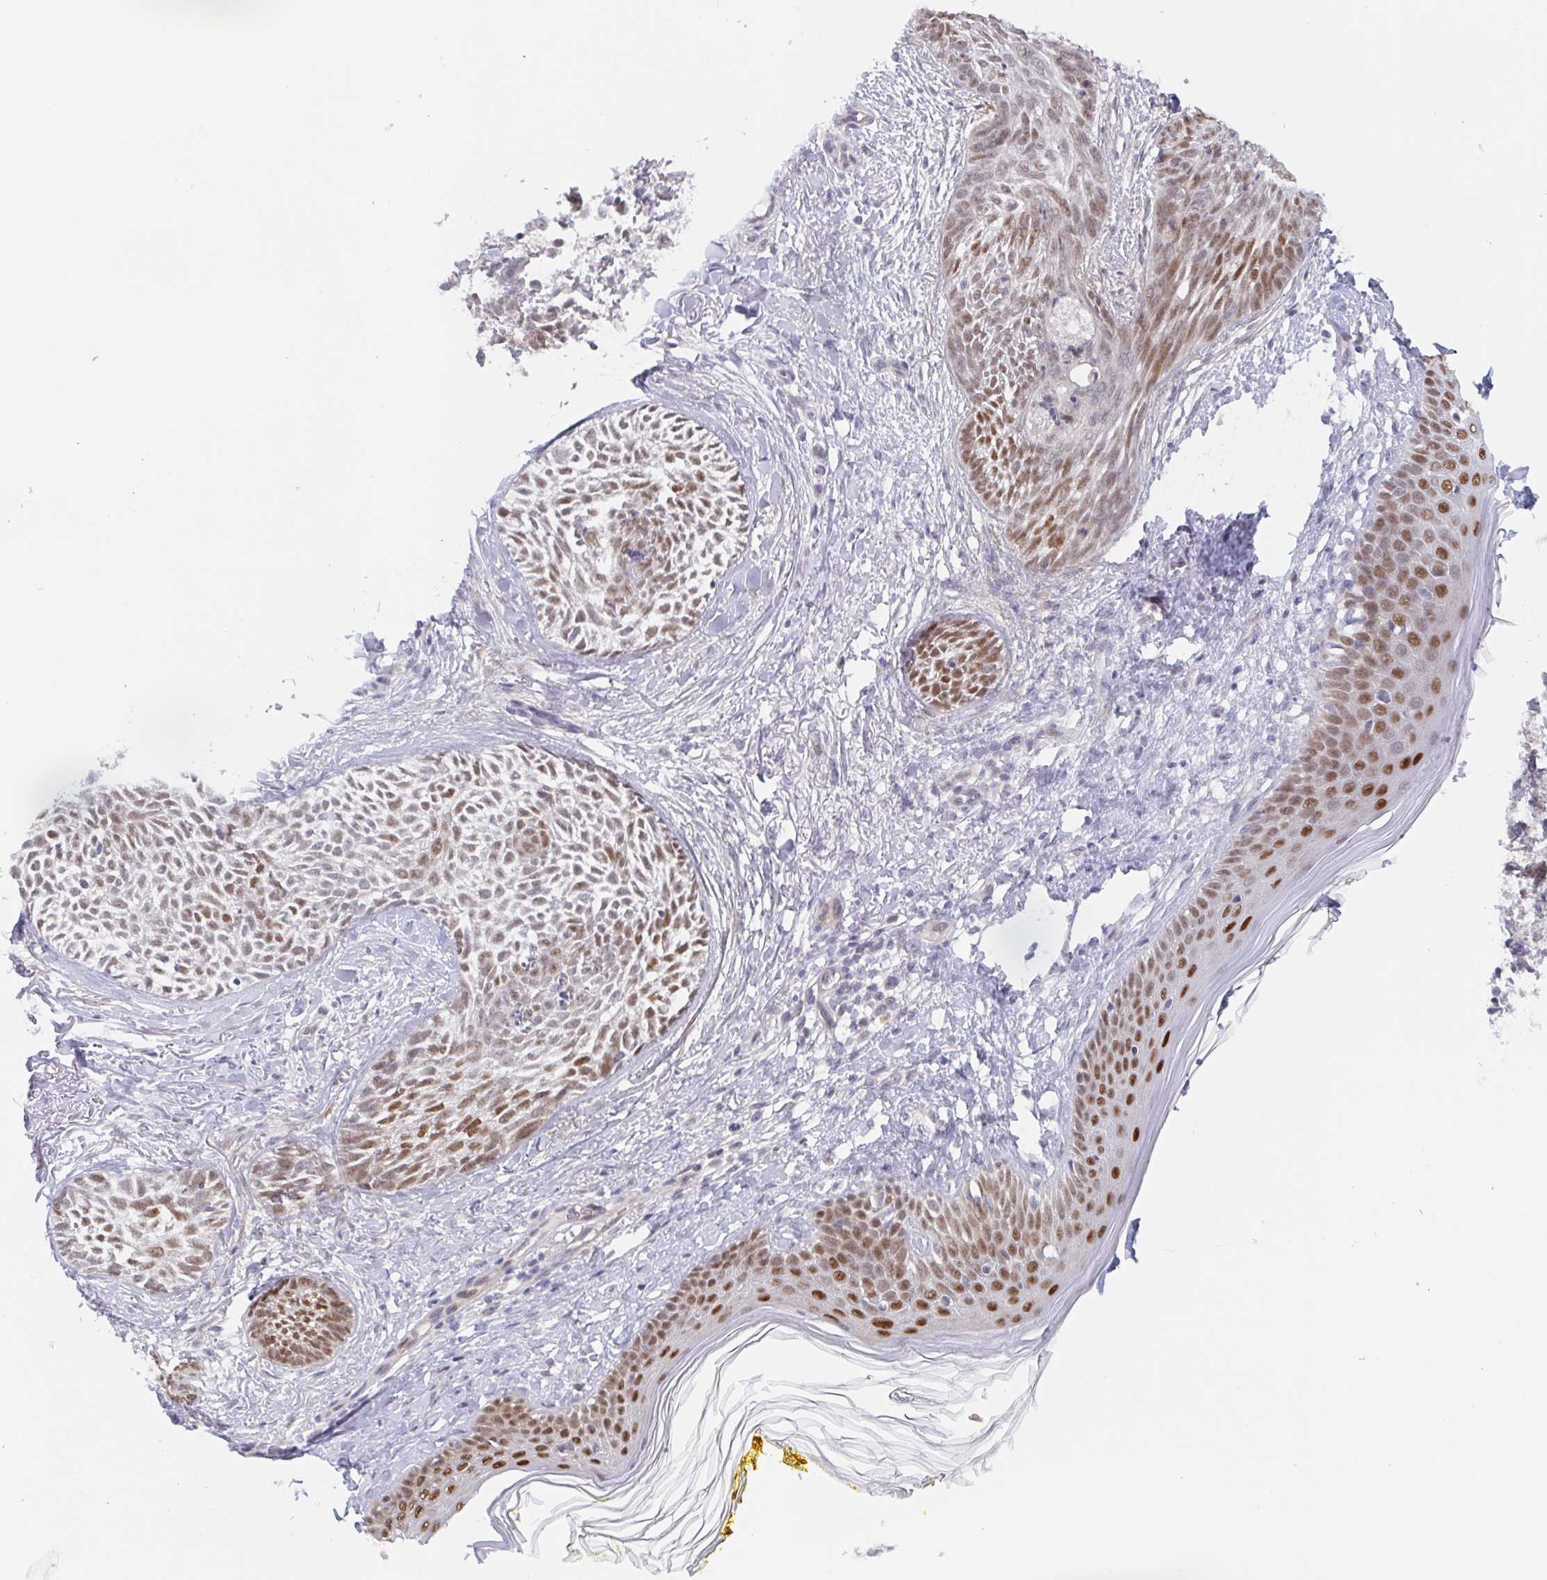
{"staining": {"intensity": "moderate", "quantity": "25%-75%", "location": "nuclear"}, "tissue": "skin cancer", "cell_type": "Tumor cells", "image_type": "cancer", "snomed": [{"axis": "morphology", "description": "Basal cell carcinoma"}, {"axis": "topography", "description": "Skin"}], "caption": "Skin cancer tissue reveals moderate nuclear positivity in about 25%-75% of tumor cells, visualized by immunohistochemistry.", "gene": "POU2F3", "patient": {"sex": "female", "age": 68}}